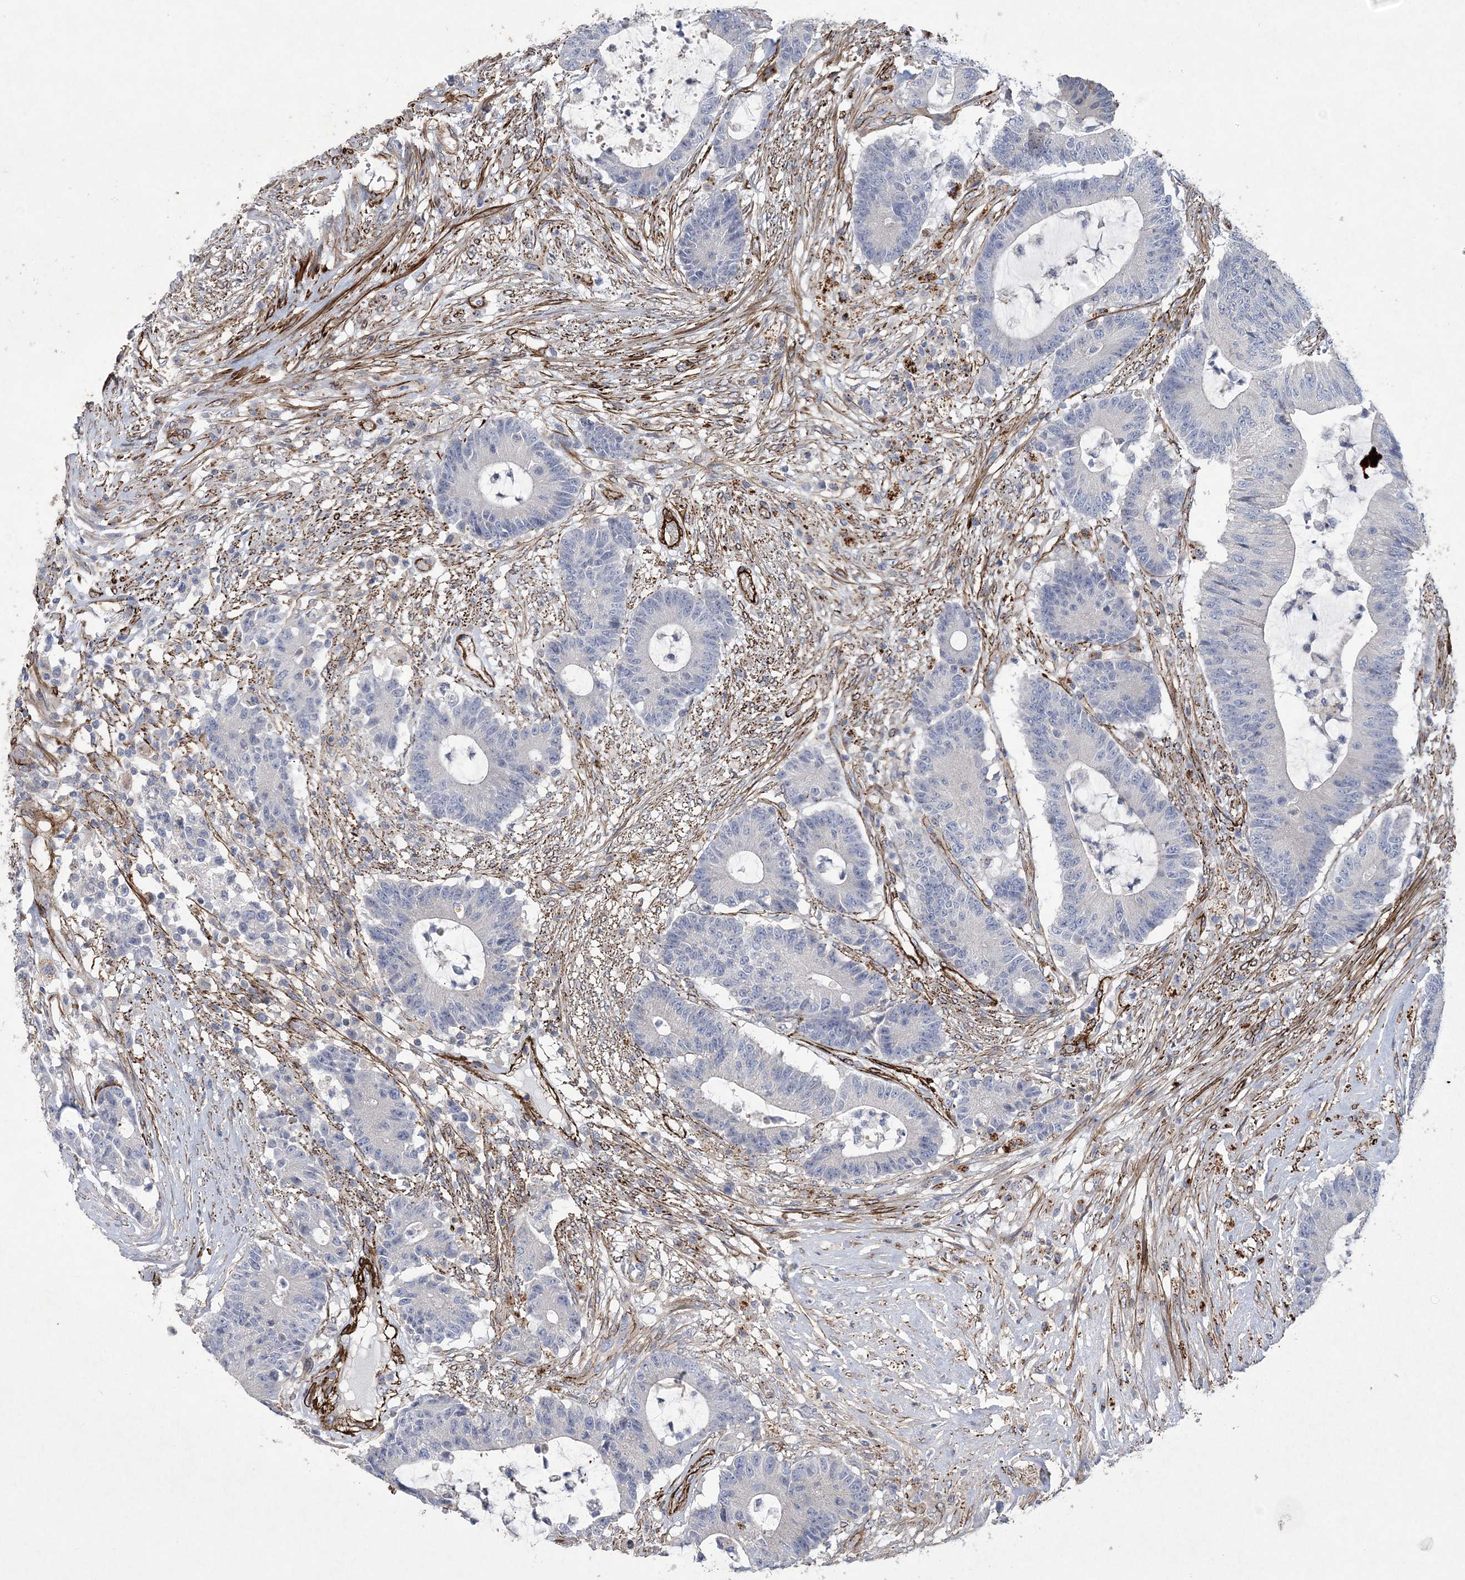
{"staining": {"intensity": "negative", "quantity": "none", "location": "none"}, "tissue": "colorectal cancer", "cell_type": "Tumor cells", "image_type": "cancer", "snomed": [{"axis": "morphology", "description": "Adenocarcinoma, NOS"}, {"axis": "topography", "description": "Colon"}], "caption": "IHC micrograph of neoplastic tissue: human colorectal cancer stained with DAB (3,3'-diaminobenzidine) reveals no significant protein positivity in tumor cells.", "gene": "ARSJ", "patient": {"sex": "female", "age": 84}}